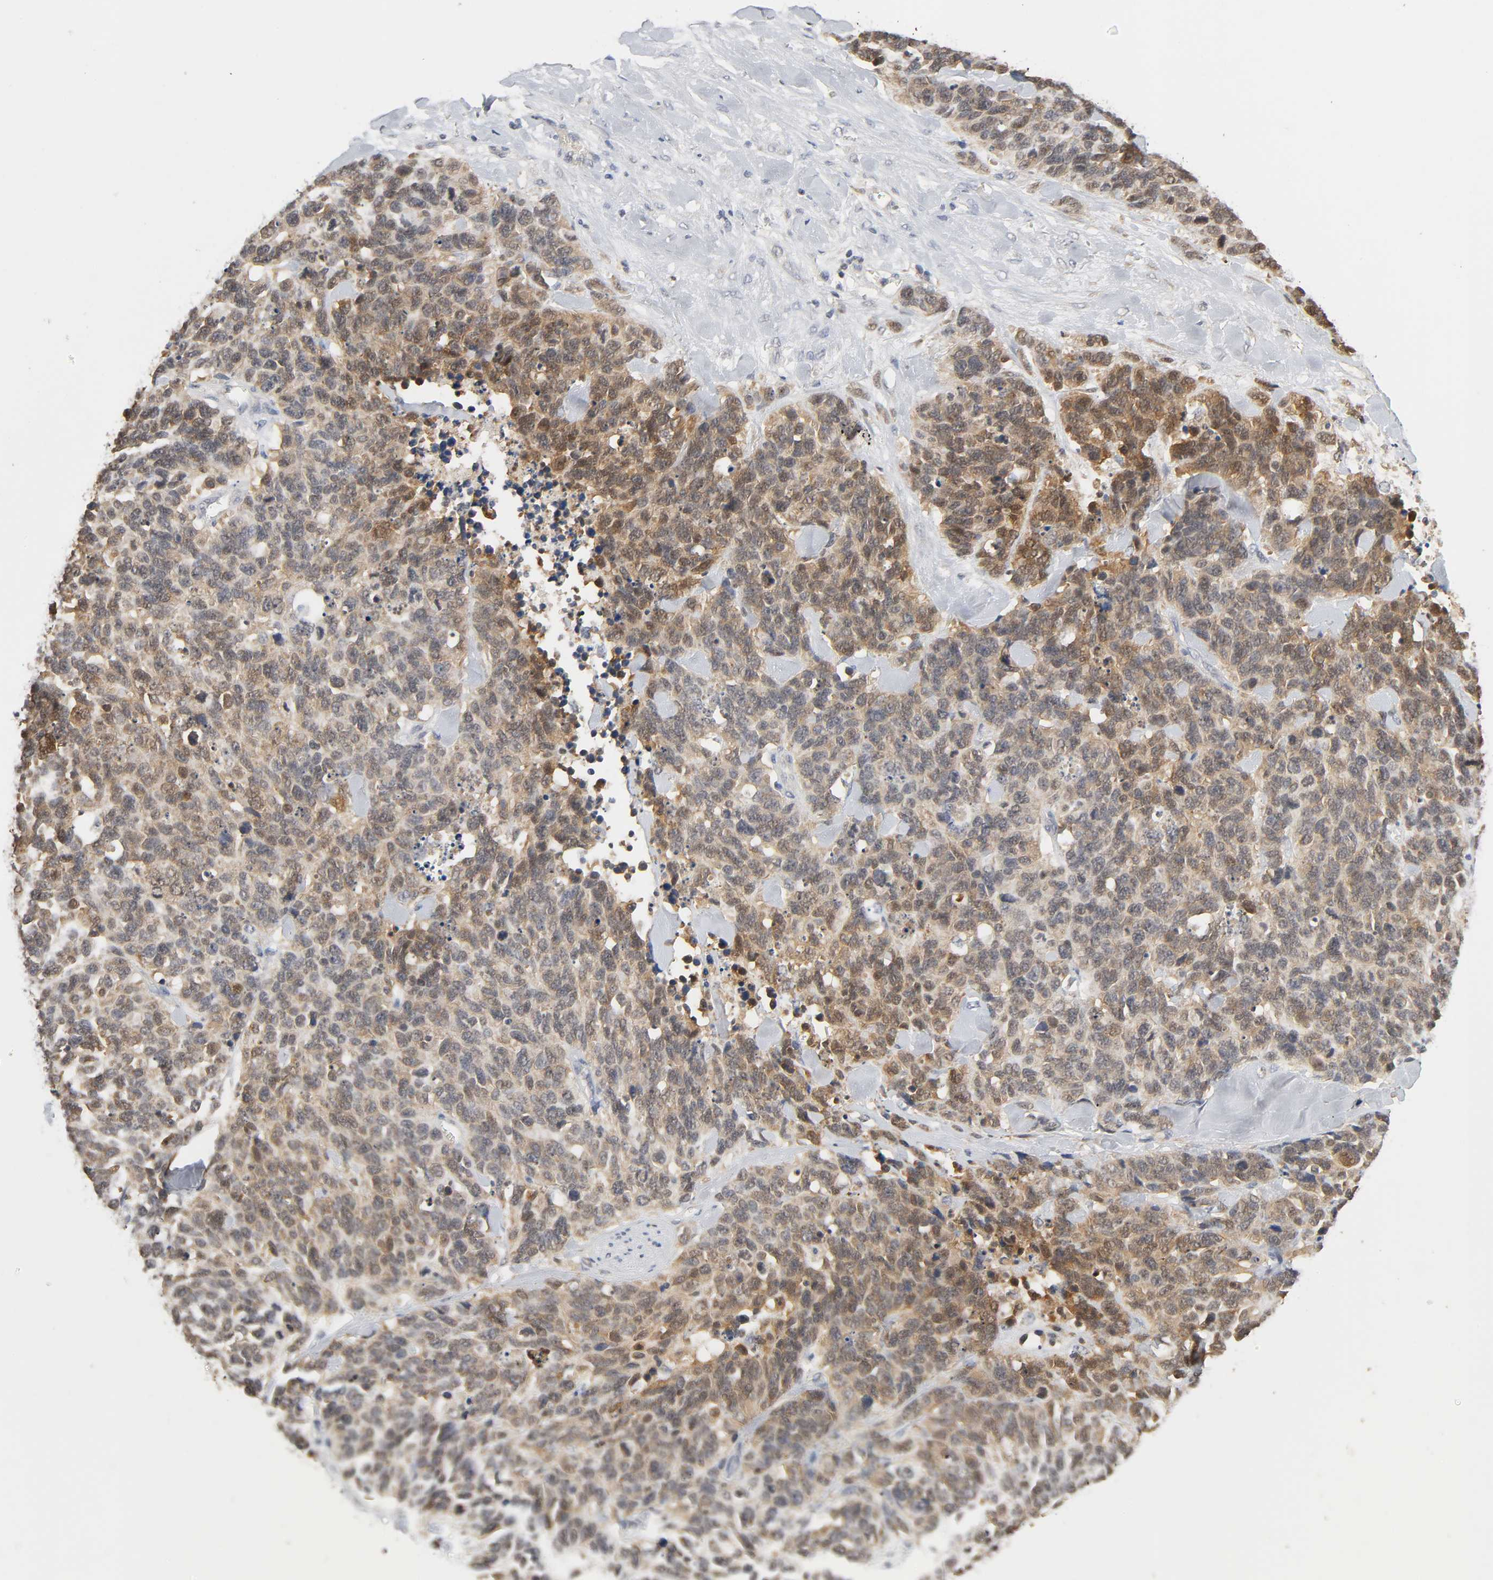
{"staining": {"intensity": "moderate", "quantity": ">75%", "location": "cytoplasmic/membranous"}, "tissue": "lung cancer", "cell_type": "Tumor cells", "image_type": "cancer", "snomed": [{"axis": "morphology", "description": "Neoplasm, malignant, NOS"}, {"axis": "topography", "description": "Lung"}], "caption": "DAB immunohistochemical staining of malignant neoplasm (lung) shows moderate cytoplasmic/membranous protein staining in about >75% of tumor cells.", "gene": "MIF", "patient": {"sex": "female", "age": 58}}